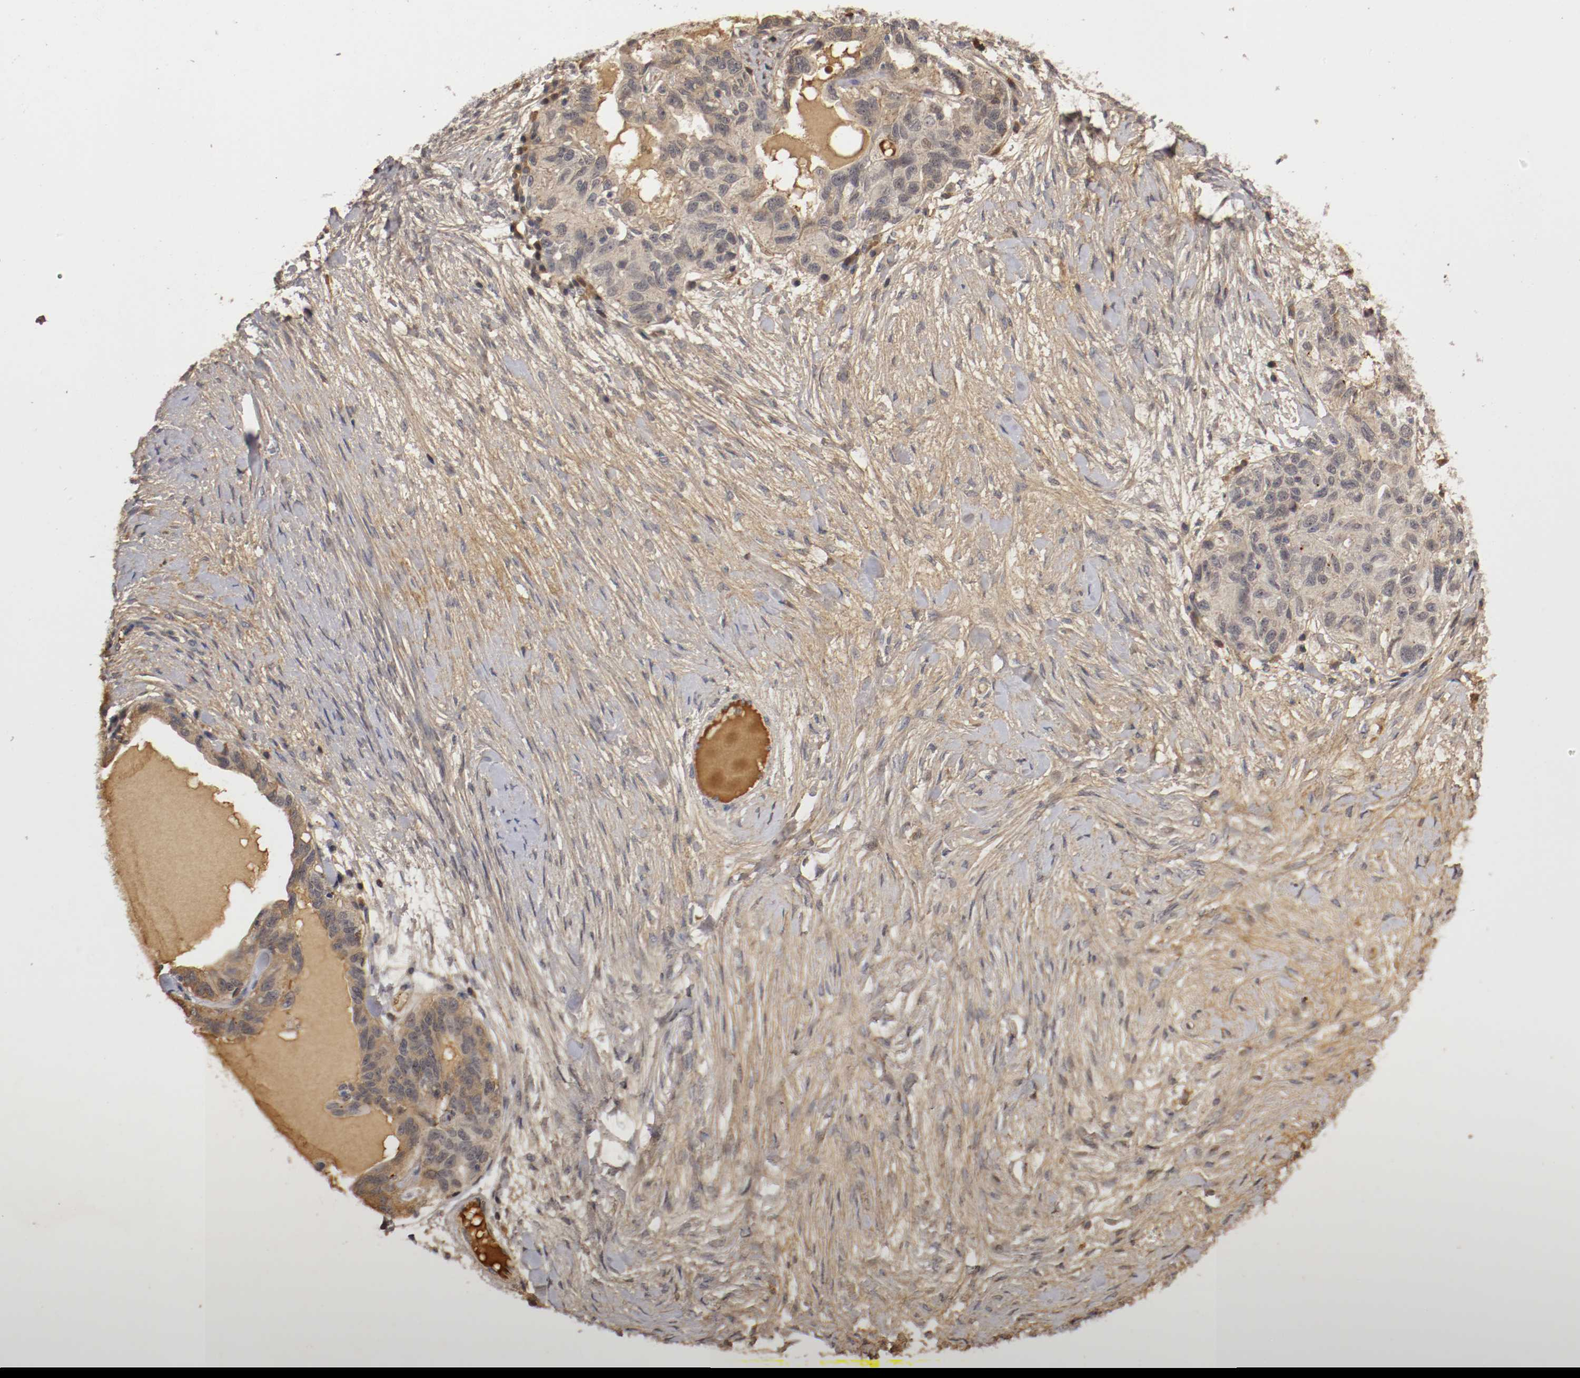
{"staining": {"intensity": "weak", "quantity": "25%-75%", "location": "cytoplasmic/membranous"}, "tissue": "ovarian cancer", "cell_type": "Tumor cells", "image_type": "cancer", "snomed": [{"axis": "morphology", "description": "Cystadenocarcinoma, serous, NOS"}, {"axis": "topography", "description": "Ovary"}], "caption": "DAB immunohistochemical staining of human ovarian cancer reveals weak cytoplasmic/membranous protein staining in about 25%-75% of tumor cells. (Brightfield microscopy of DAB IHC at high magnification).", "gene": "TNFRSF1B", "patient": {"sex": "female", "age": 82}}